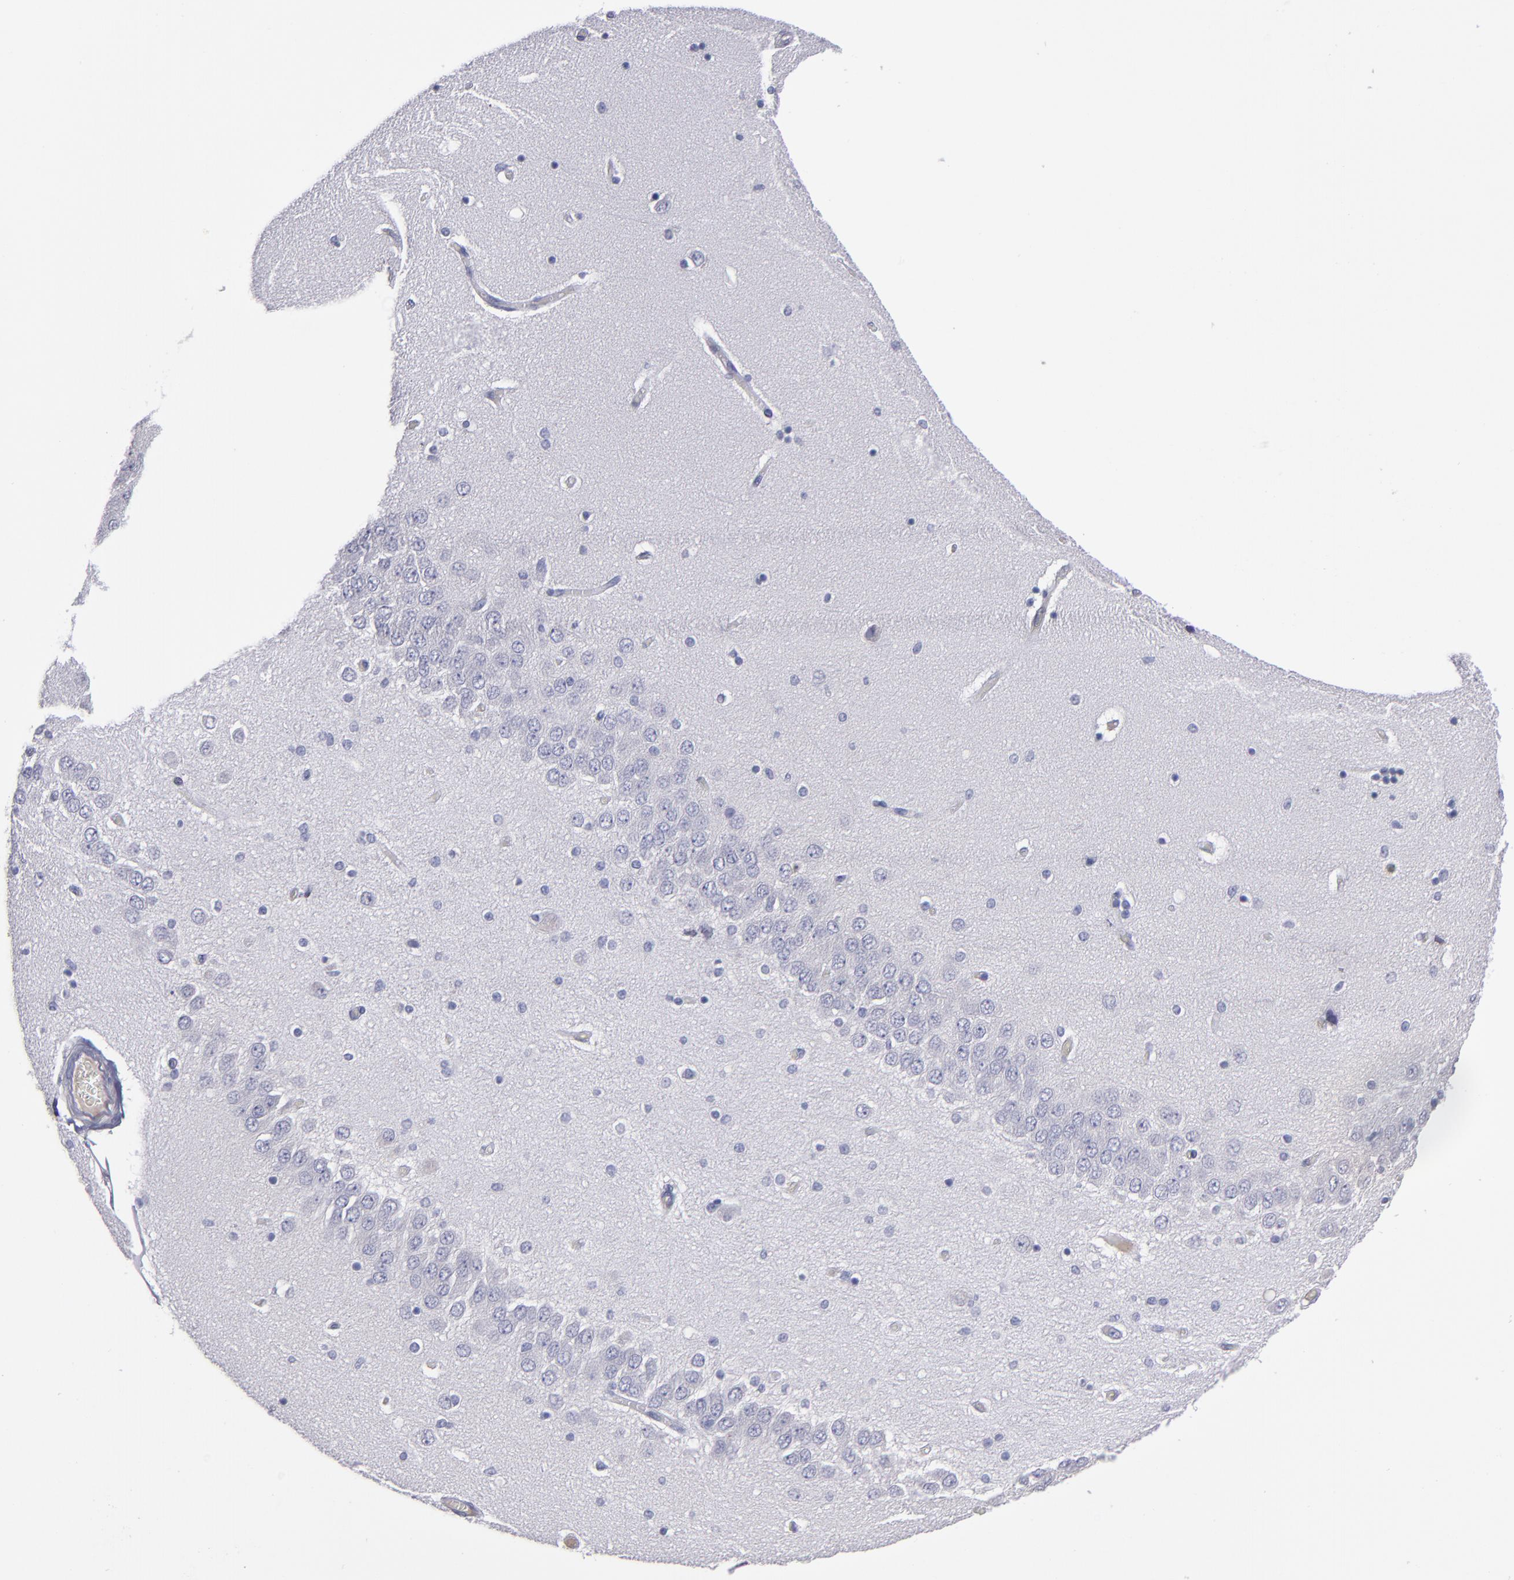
{"staining": {"intensity": "negative", "quantity": "none", "location": "none"}, "tissue": "hippocampus", "cell_type": "Glial cells", "image_type": "normal", "snomed": [{"axis": "morphology", "description": "Normal tissue, NOS"}, {"axis": "topography", "description": "Hippocampus"}], "caption": "Glial cells show no significant expression in benign hippocampus. Brightfield microscopy of immunohistochemistry stained with DAB (brown) and hematoxylin (blue), captured at high magnification.", "gene": "CDH3", "patient": {"sex": "female", "age": 54}}